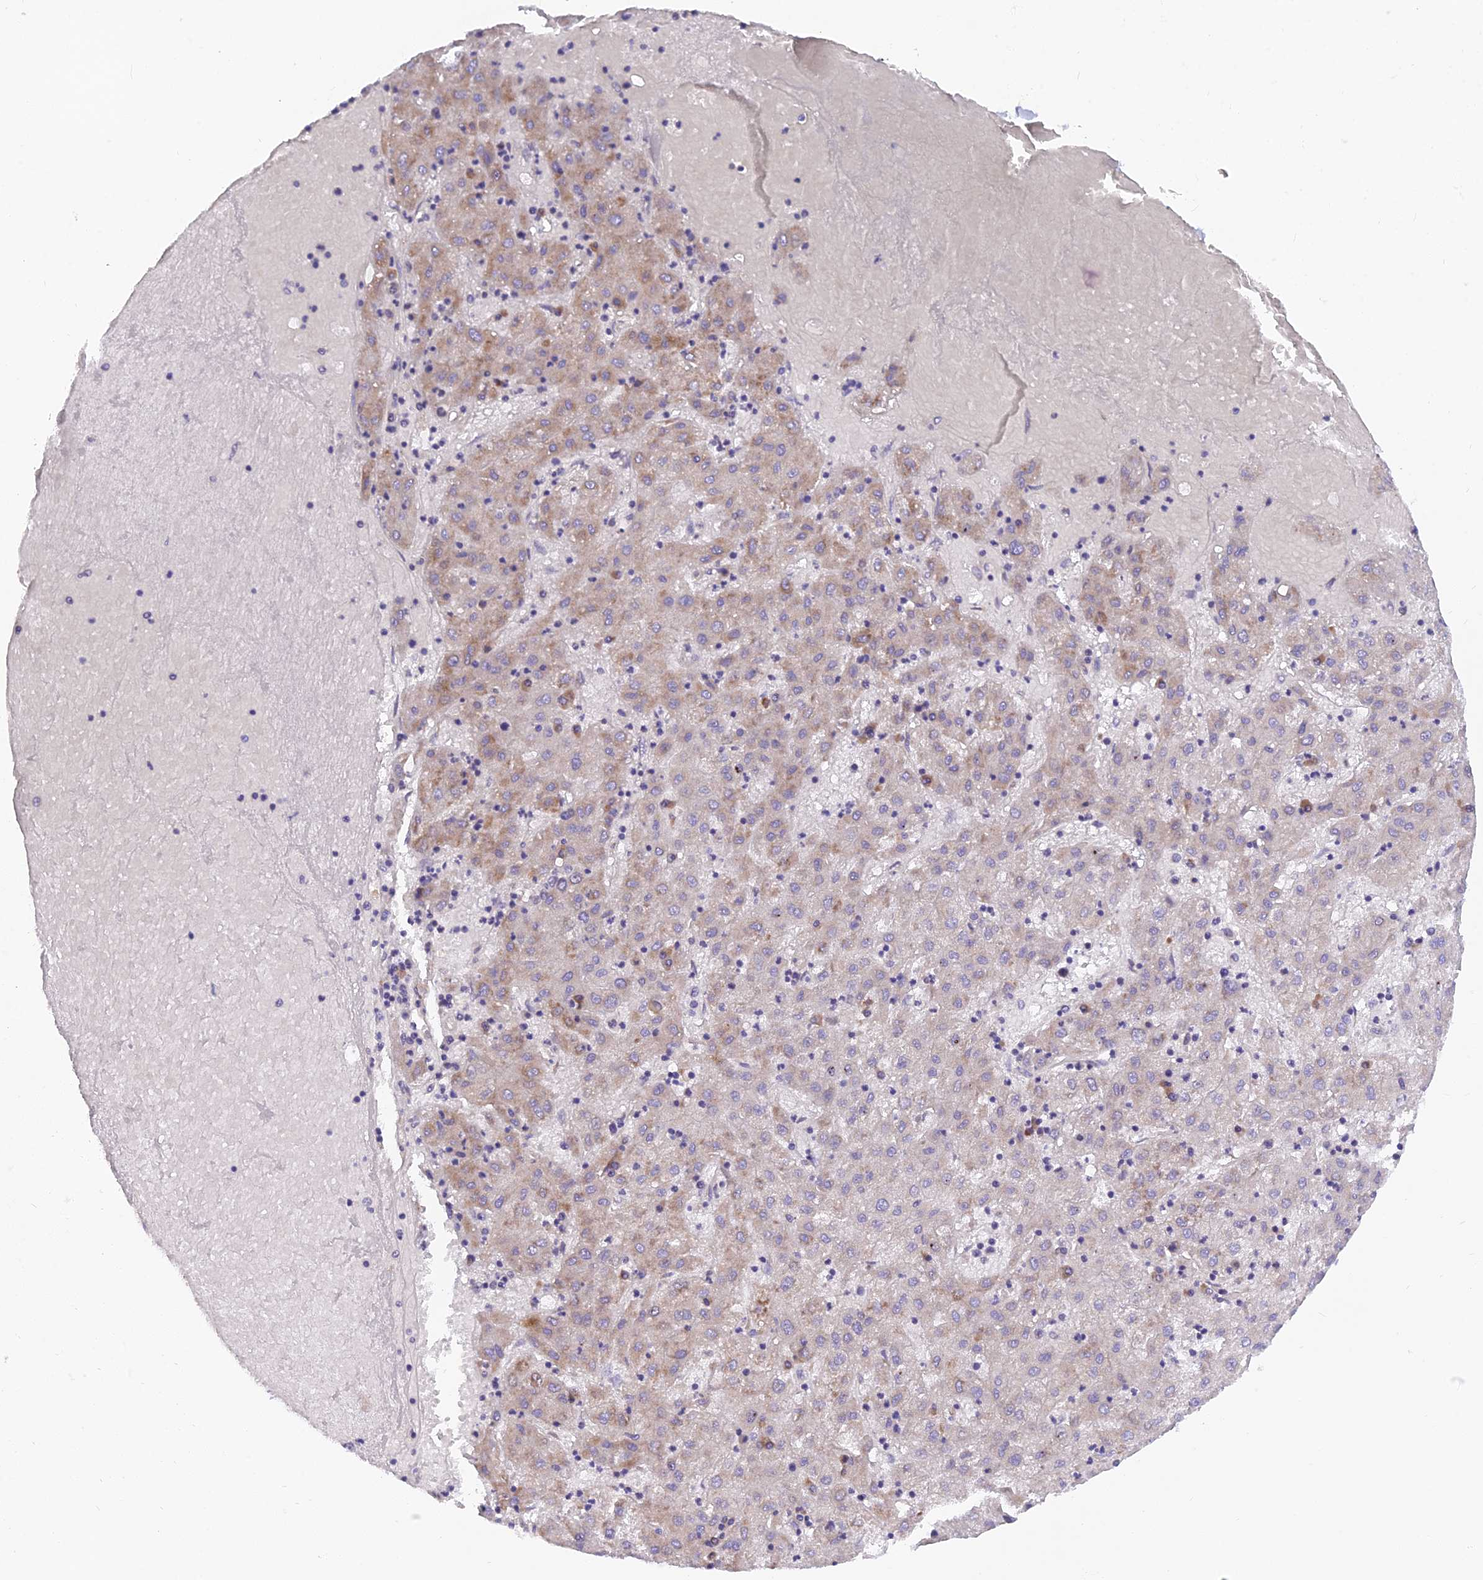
{"staining": {"intensity": "weak", "quantity": "25%-75%", "location": "cytoplasmic/membranous"}, "tissue": "liver cancer", "cell_type": "Tumor cells", "image_type": "cancer", "snomed": [{"axis": "morphology", "description": "Carcinoma, Hepatocellular, NOS"}, {"axis": "topography", "description": "Liver"}], "caption": "Liver hepatocellular carcinoma stained for a protein exhibits weak cytoplasmic/membranous positivity in tumor cells. The staining was performed using DAB (3,3'-diaminobenzidine) to visualize the protein expression in brown, while the nuclei were stained in blue with hematoxylin (Magnification: 20x).", "gene": "MVB12A", "patient": {"sex": "male", "age": 72}}